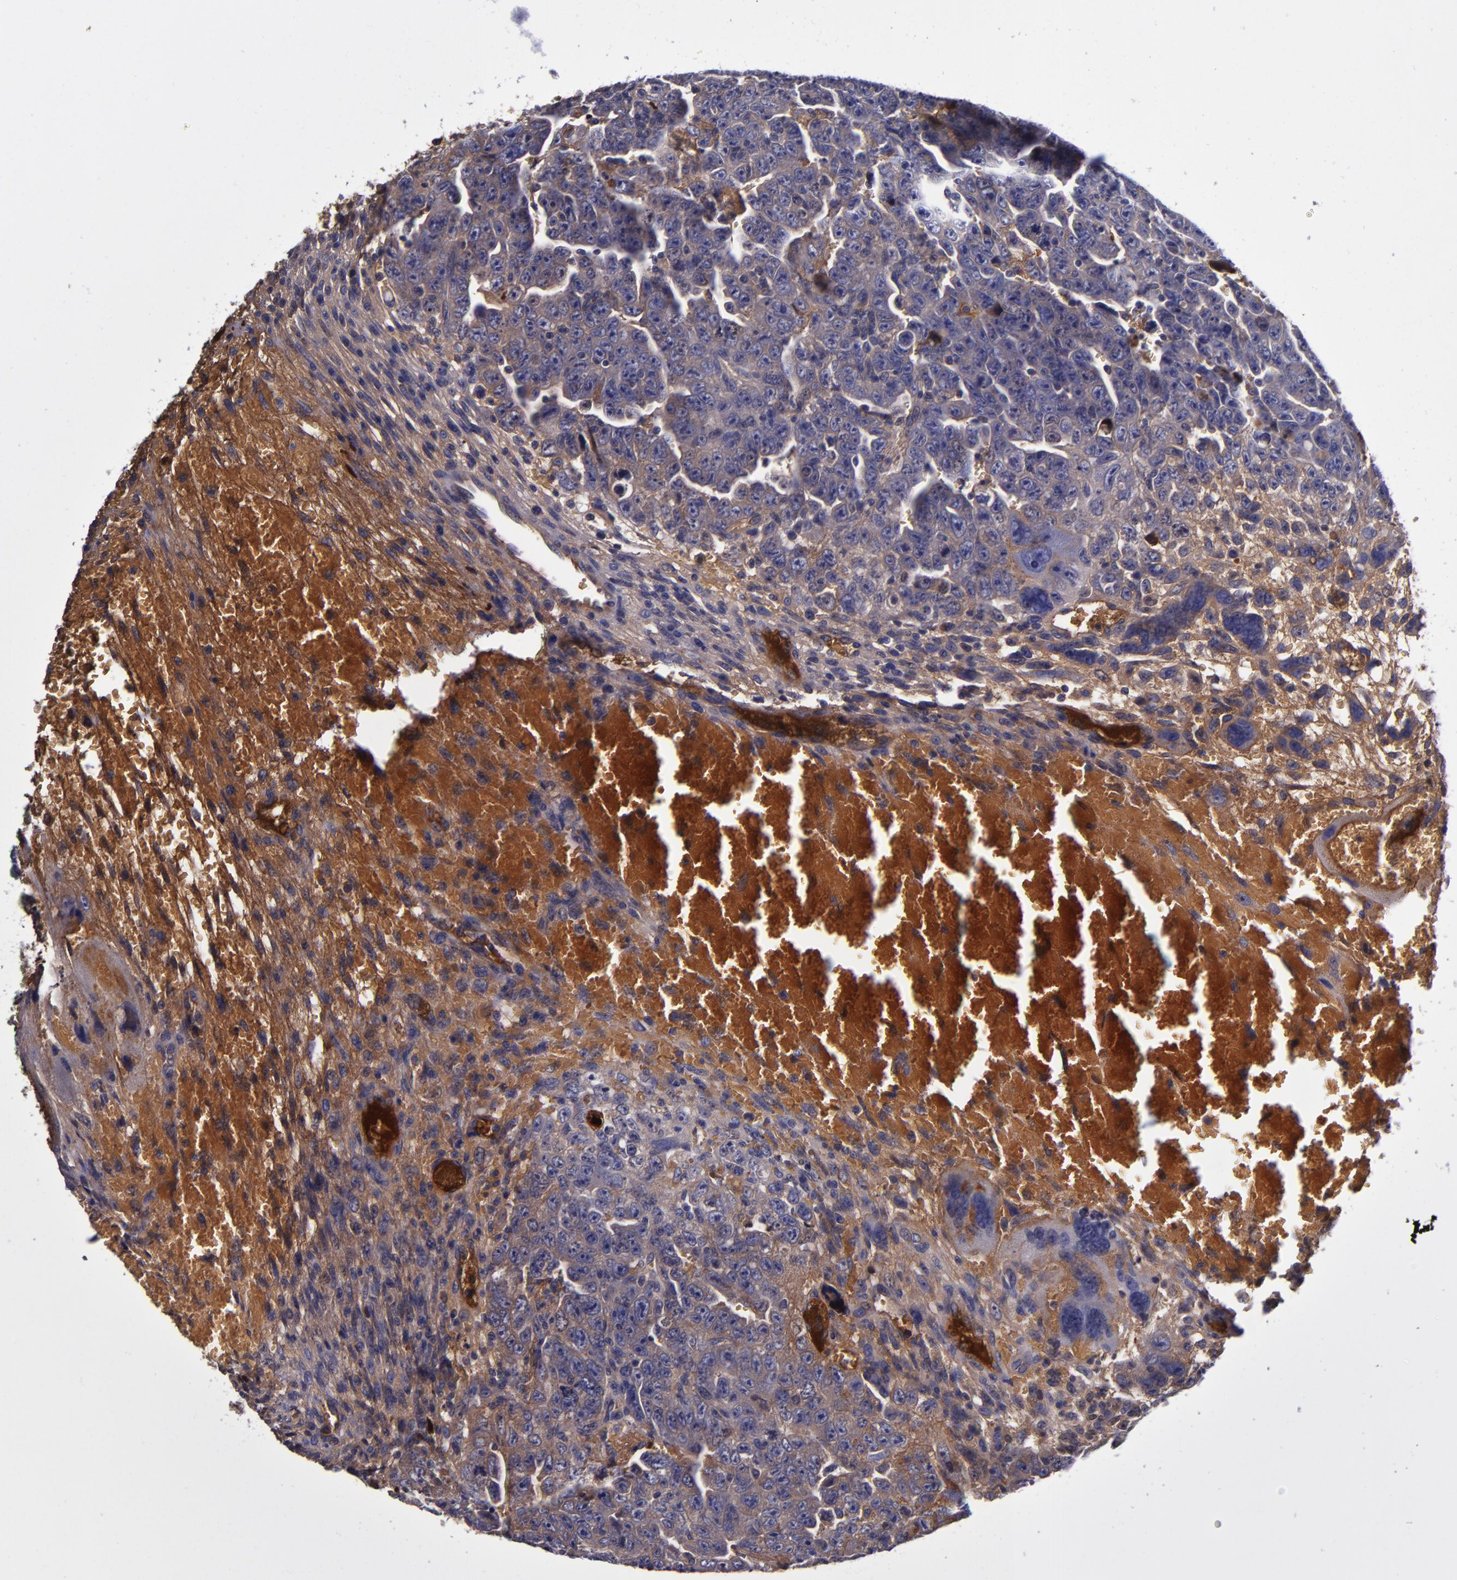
{"staining": {"intensity": "moderate", "quantity": "25%-75%", "location": "cytoplasmic/membranous"}, "tissue": "testis cancer", "cell_type": "Tumor cells", "image_type": "cancer", "snomed": [{"axis": "morphology", "description": "Carcinoma, Embryonal, NOS"}, {"axis": "topography", "description": "Testis"}], "caption": "Protein analysis of embryonal carcinoma (testis) tissue exhibits moderate cytoplasmic/membranous staining in approximately 25%-75% of tumor cells.", "gene": "CLEC3B", "patient": {"sex": "male", "age": 28}}